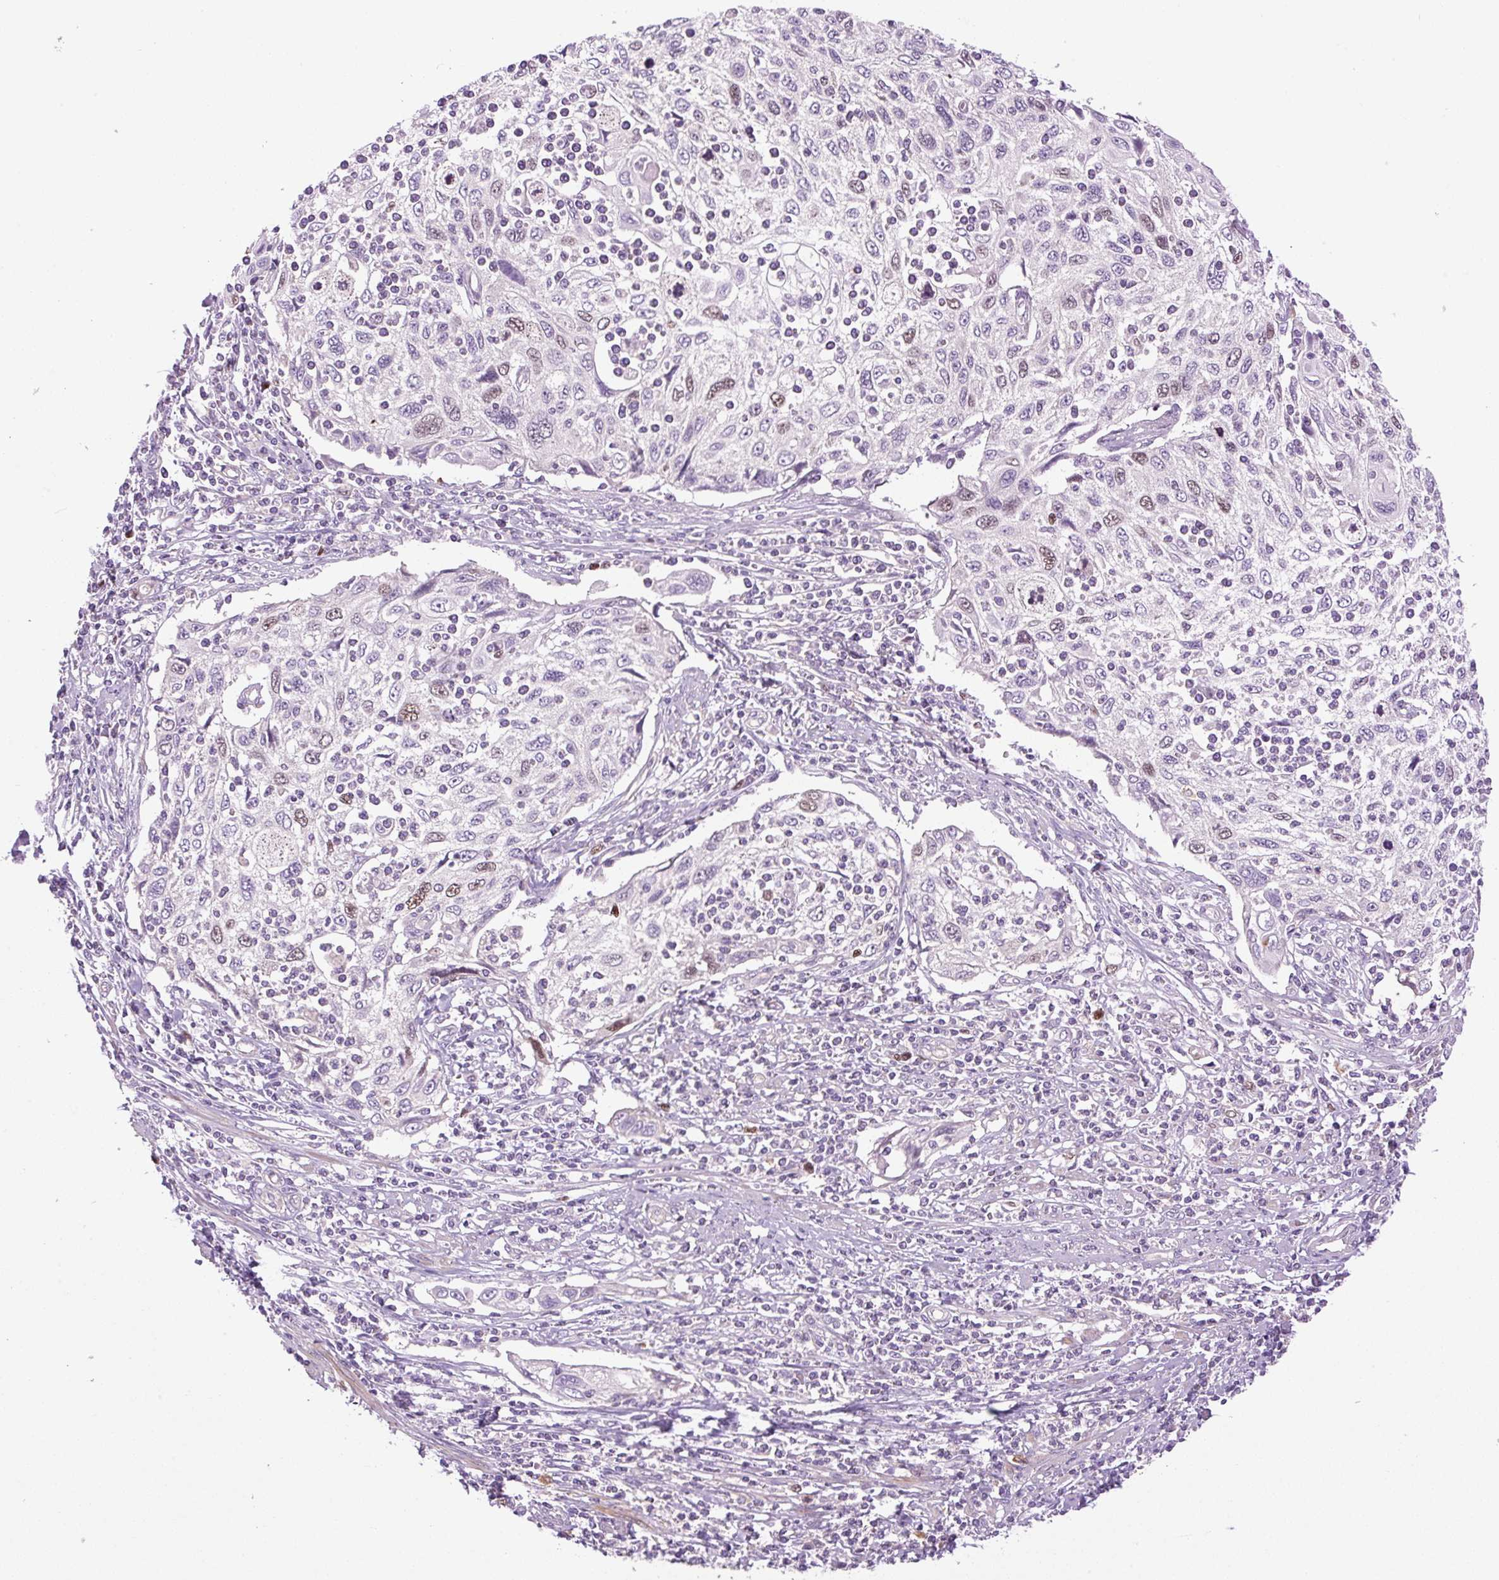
{"staining": {"intensity": "weak", "quantity": "25%-75%", "location": "nuclear"}, "tissue": "cervical cancer", "cell_type": "Tumor cells", "image_type": "cancer", "snomed": [{"axis": "morphology", "description": "Squamous cell carcinoma, NOS"}, {"axis": "topography", "description": "Cervix"}], "caption": "Immunohistochemistry of cervical cancer demonstrates low levels of weak nuclear positivity in approximately 25%-75% of tumor cells. Using DAB (brown) and hematoxylin (blue) stains, captured at high magnification using brightfield microscopy.", "gene": "KIFC1", "patient": {"sex": "female", "age": 70}}